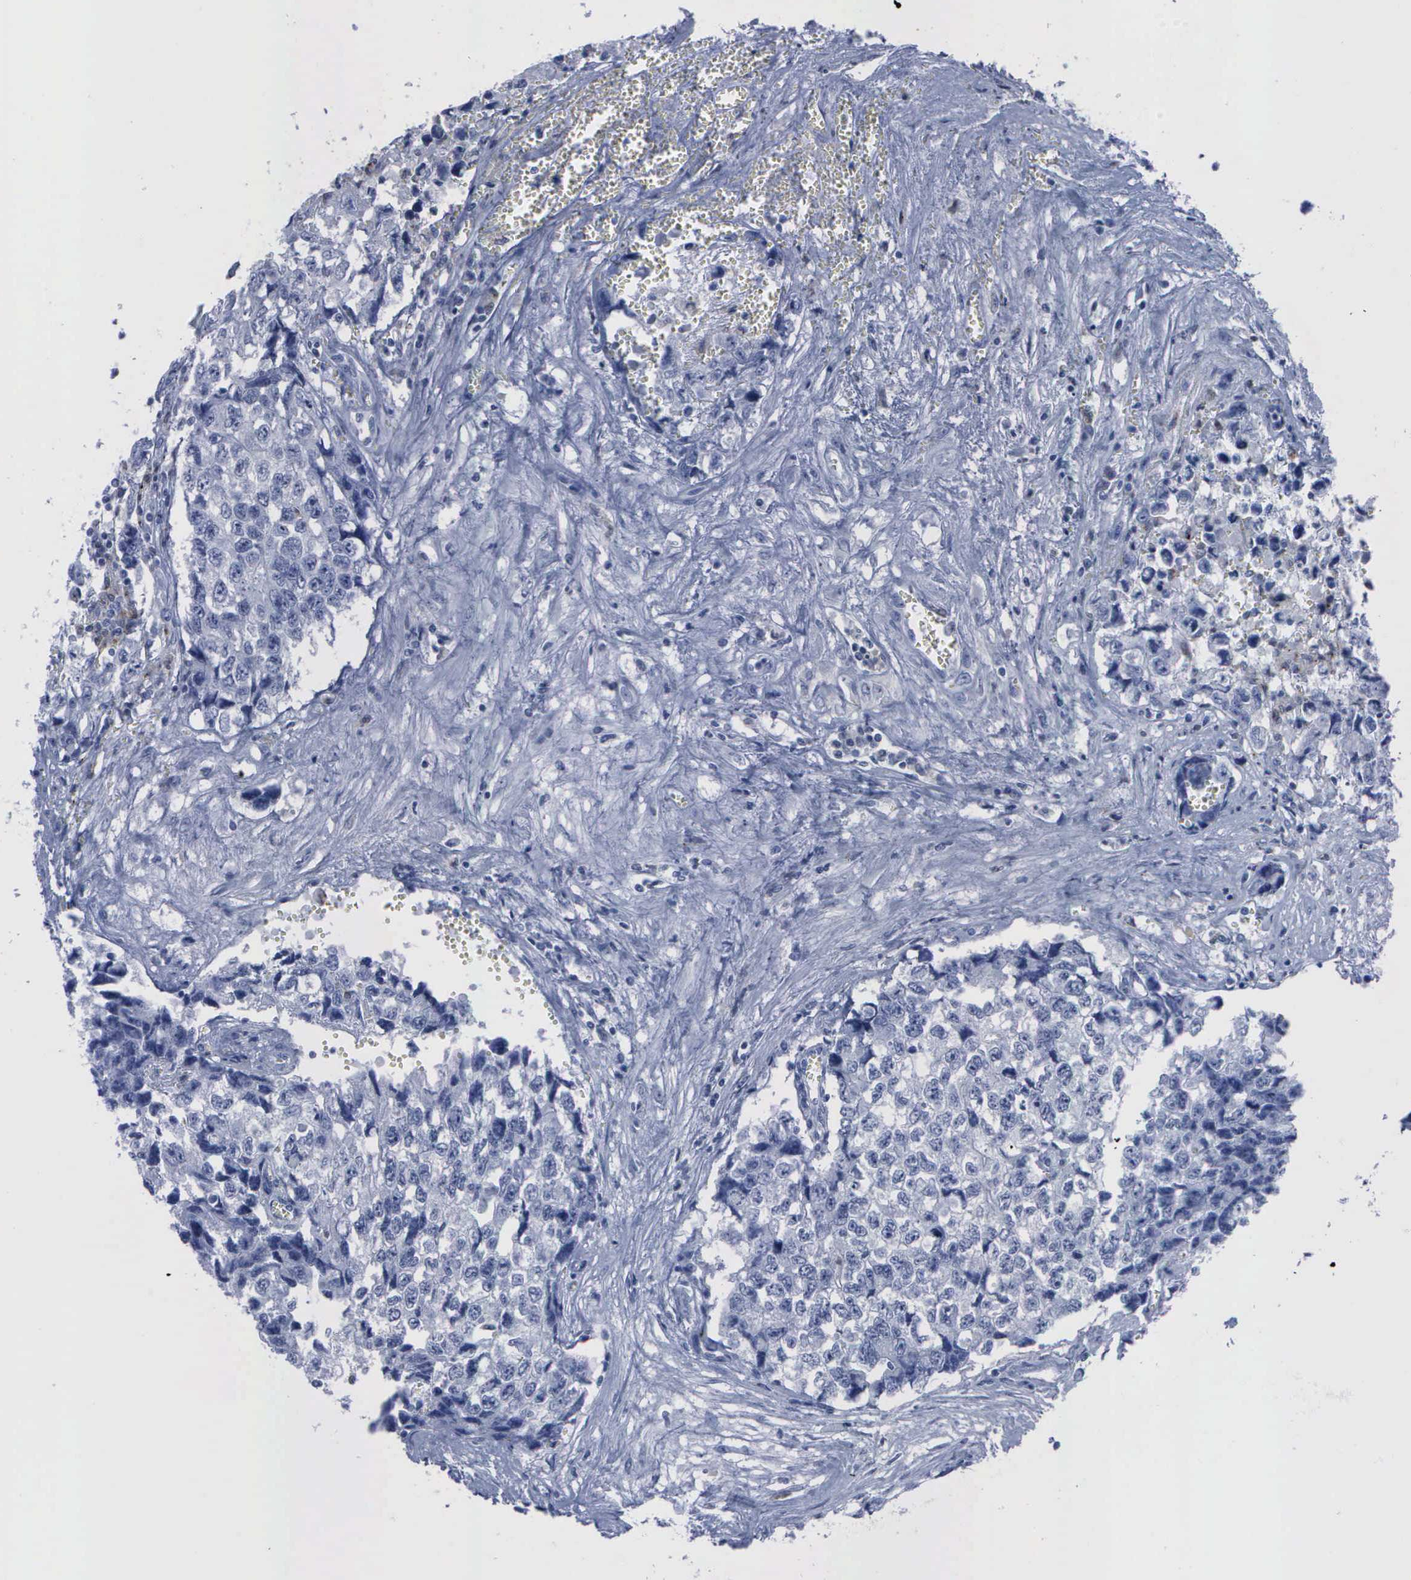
{"staining": {"intensity": "negative", "quantity": "none", "location": "none"}, "tissue": "testis cancer", "cell_type": "Tumor cells", "image_type": "cancer", "snomed": [{"axis": "morphology", "description": "Carcinoma, Embryonal, NOS"}, {"axis": "topography", "description": "Testis"}], "caption": "High magnification brightfield microscopy of testis cancer (embryonal carcinoma) stained with DAB (brown) and counterstained with hematoxylin (blue): tumor cells show no significant positivity. The staining was performed using DAB to visualize the protein expression in brown, while the nuclei were stained in blue with hematoxylin (Magnification: 20x).", "gene": "CSTA", "patient": {"sex": "male", "age": 31}}